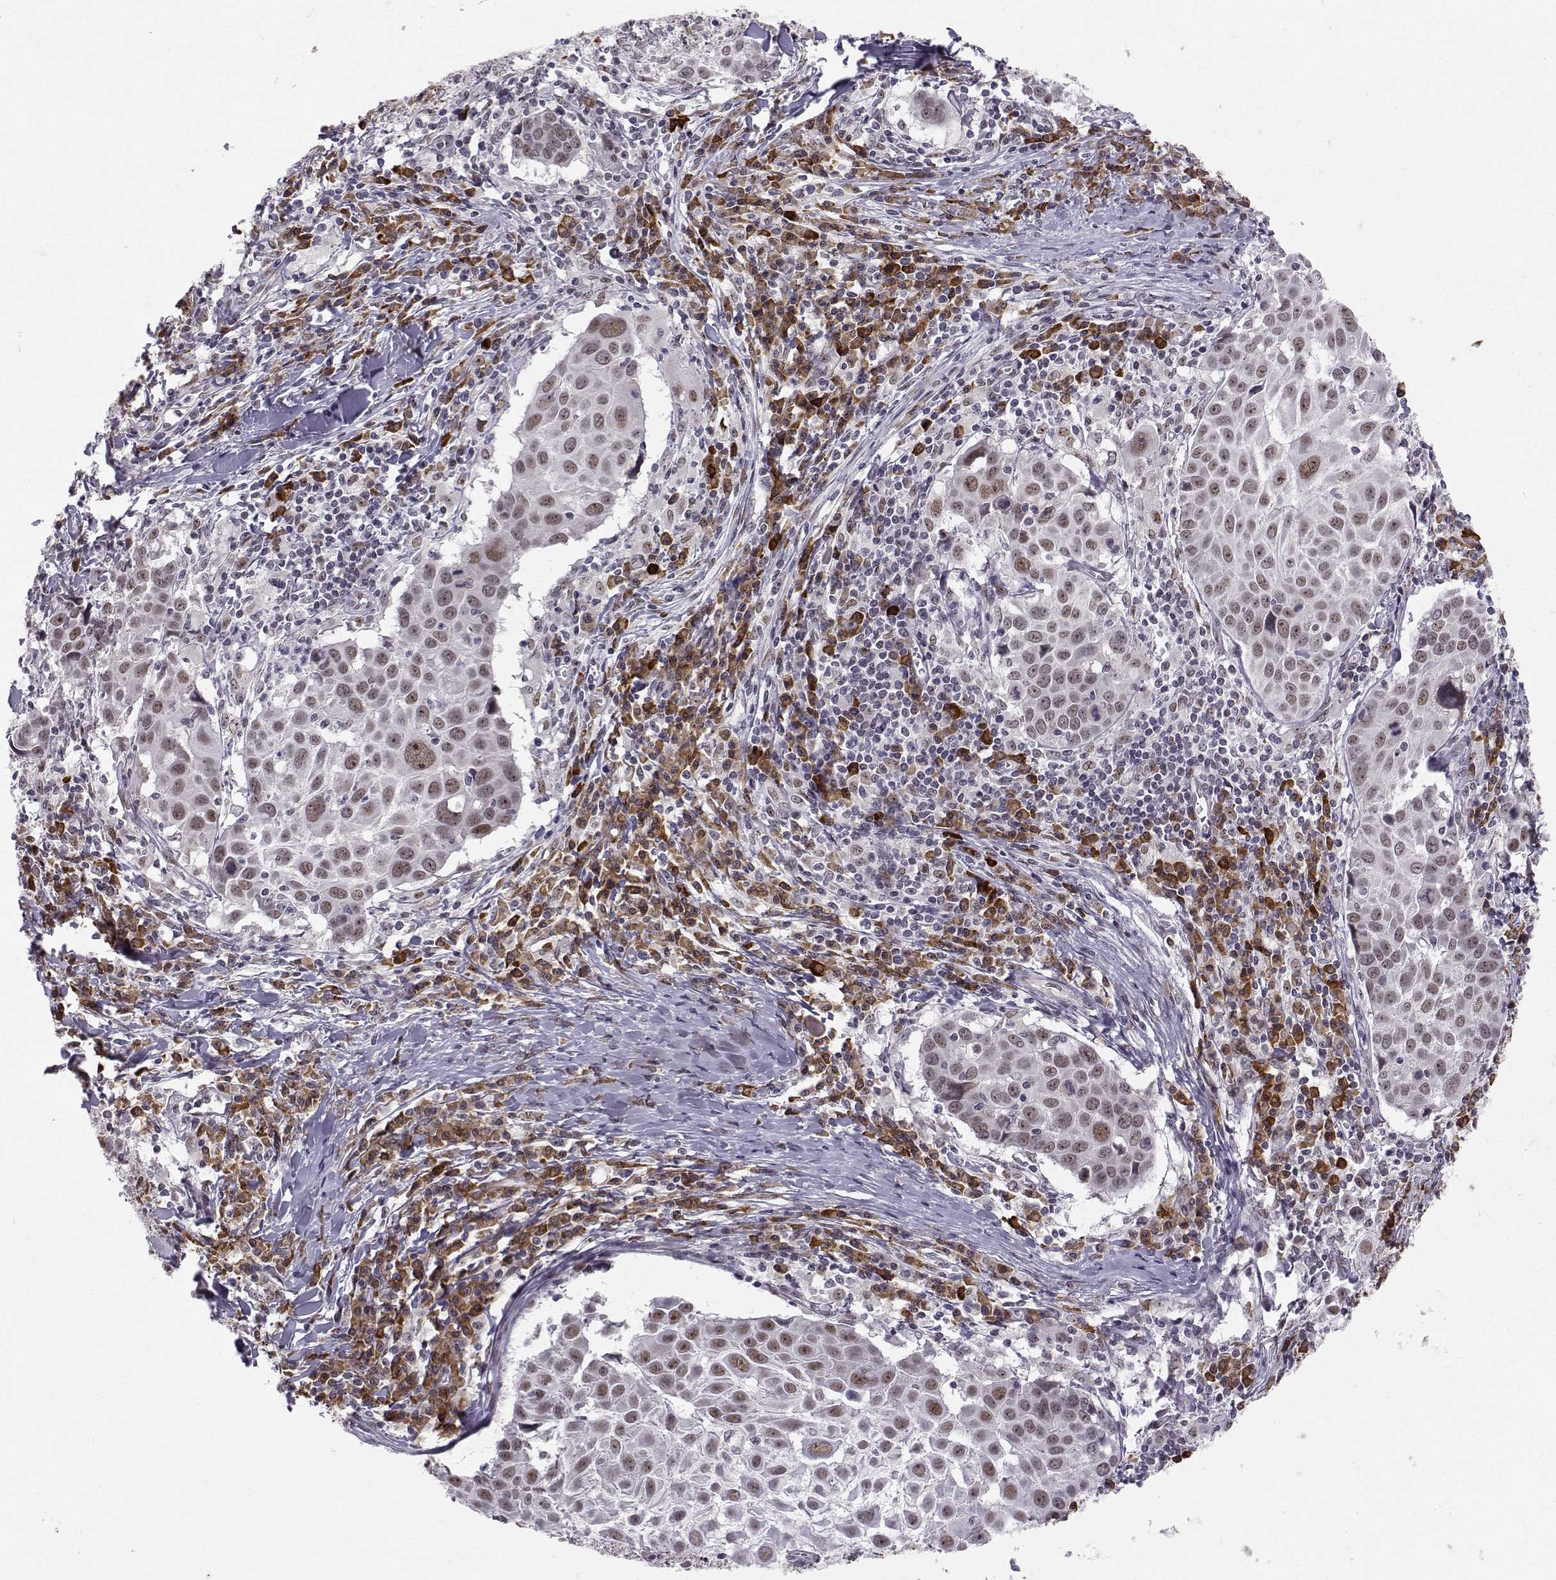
{"staining": {"intensity": "moderate", "quantity": "25%-75%", "location": "nuclear"}, "tissue": "lung cancer", "cell_type": "Tumor cells", "image_type": "cancer", "snomed": [{"axis": "morphology", "description": "Squamous cell carcinoma, NOS"}, {"axis": "topography", "description": "Lung"}], "caption": "IHC (DAB) staining of human squamous cell carcinoma (lung) reveals moderate nuclear protein expression in approximately 25%-75% of tumor cells.", "gene": "RPP38", "patient": {"sex": "male", "age": 57}}